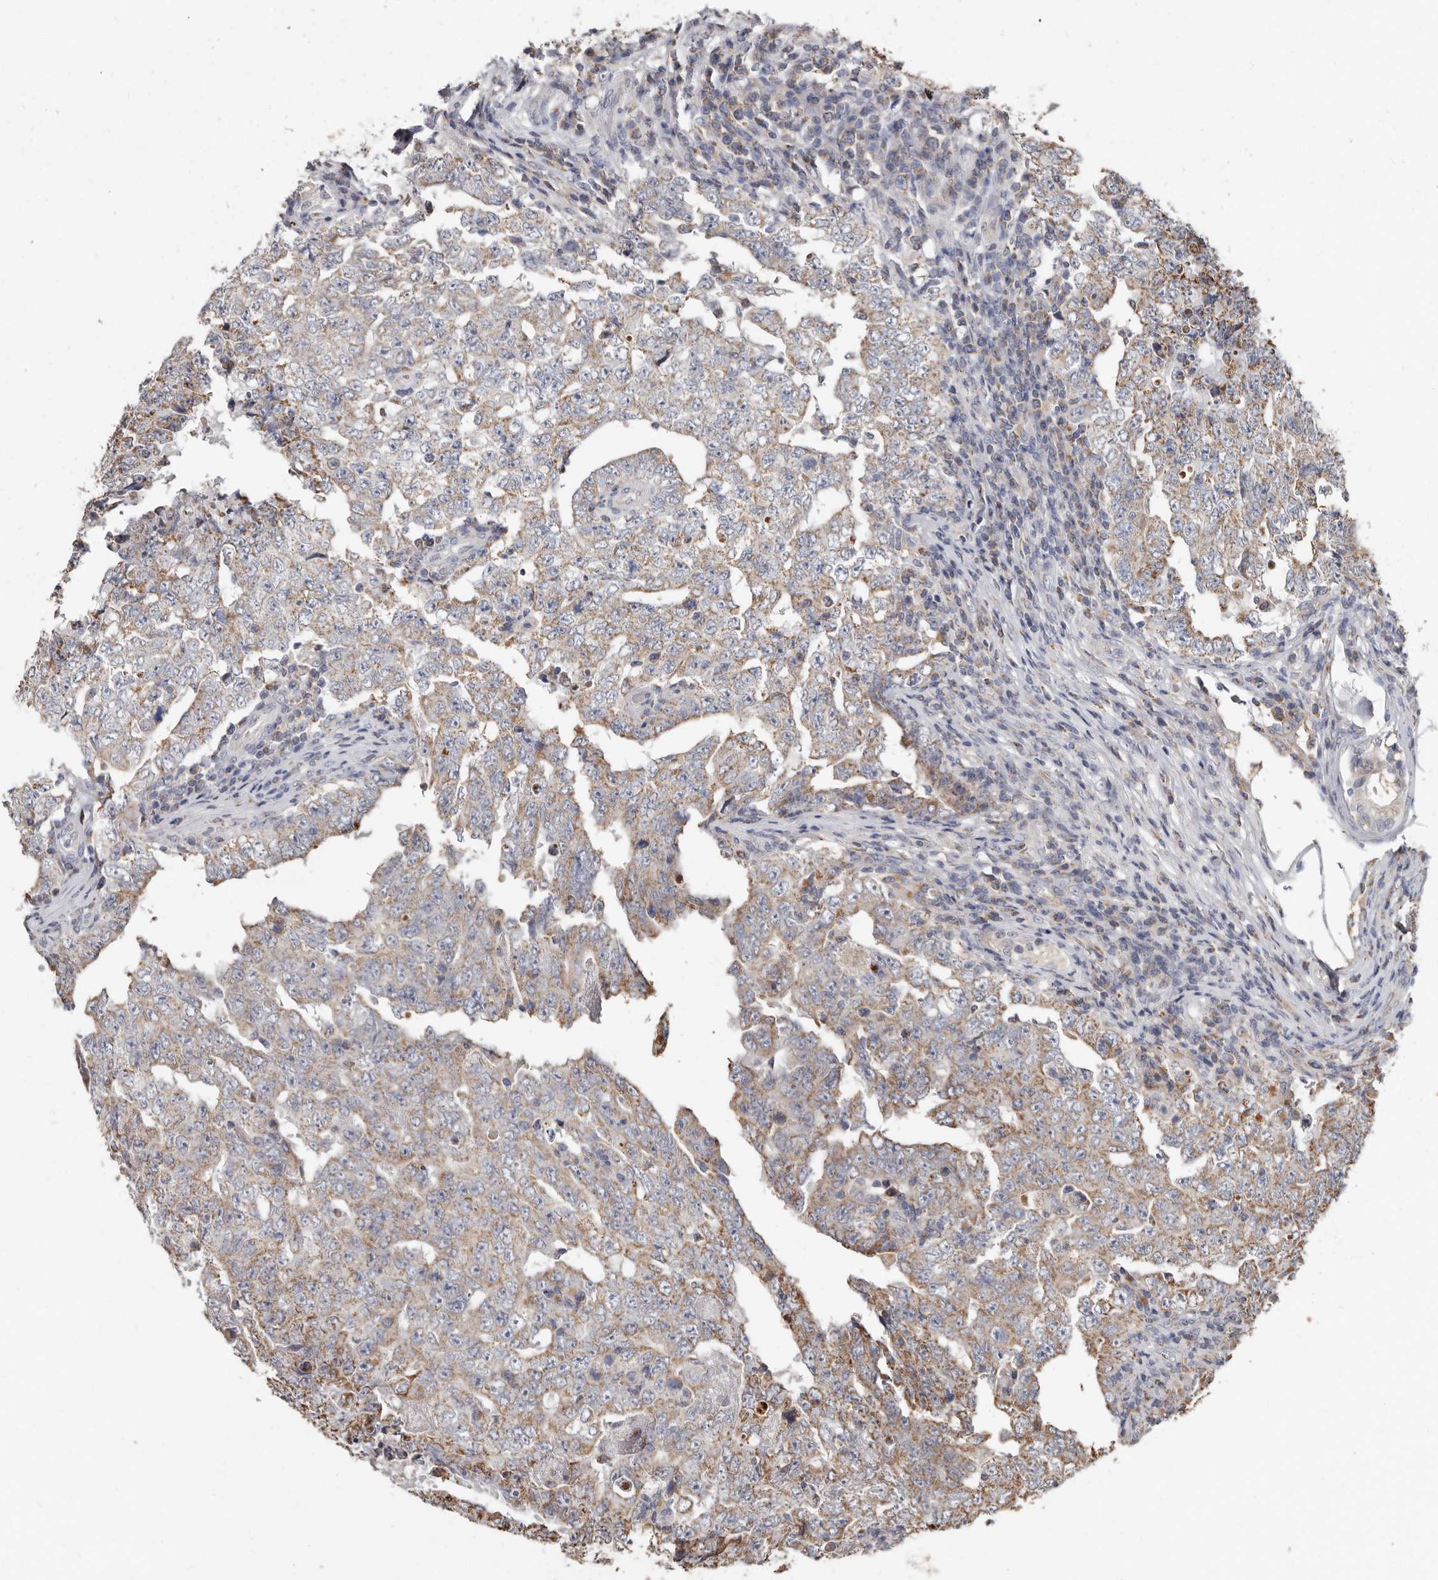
{"staining": {"intensity": "weak", "quantity": "25%-75%", "location": "cytoplasmic/membranous"}, "tissue": "testis cancer", "cell_type": "Tumor cells", "image_type": "cancer", "snomed": [{"axis": "morphology", "description": "Carcinoma, Embryonal, NOS"}, {"axis": "topography", "description": "Testis"}], "caption": "Weak cytoplasmic/membranous expression for a protein is present in about 25%-75% of tumor cells of embryonal carcinoma (testis) using immunohistochemistry.", "gene": "KIF26B", "patient": {"sex": "male", "age": 26}}